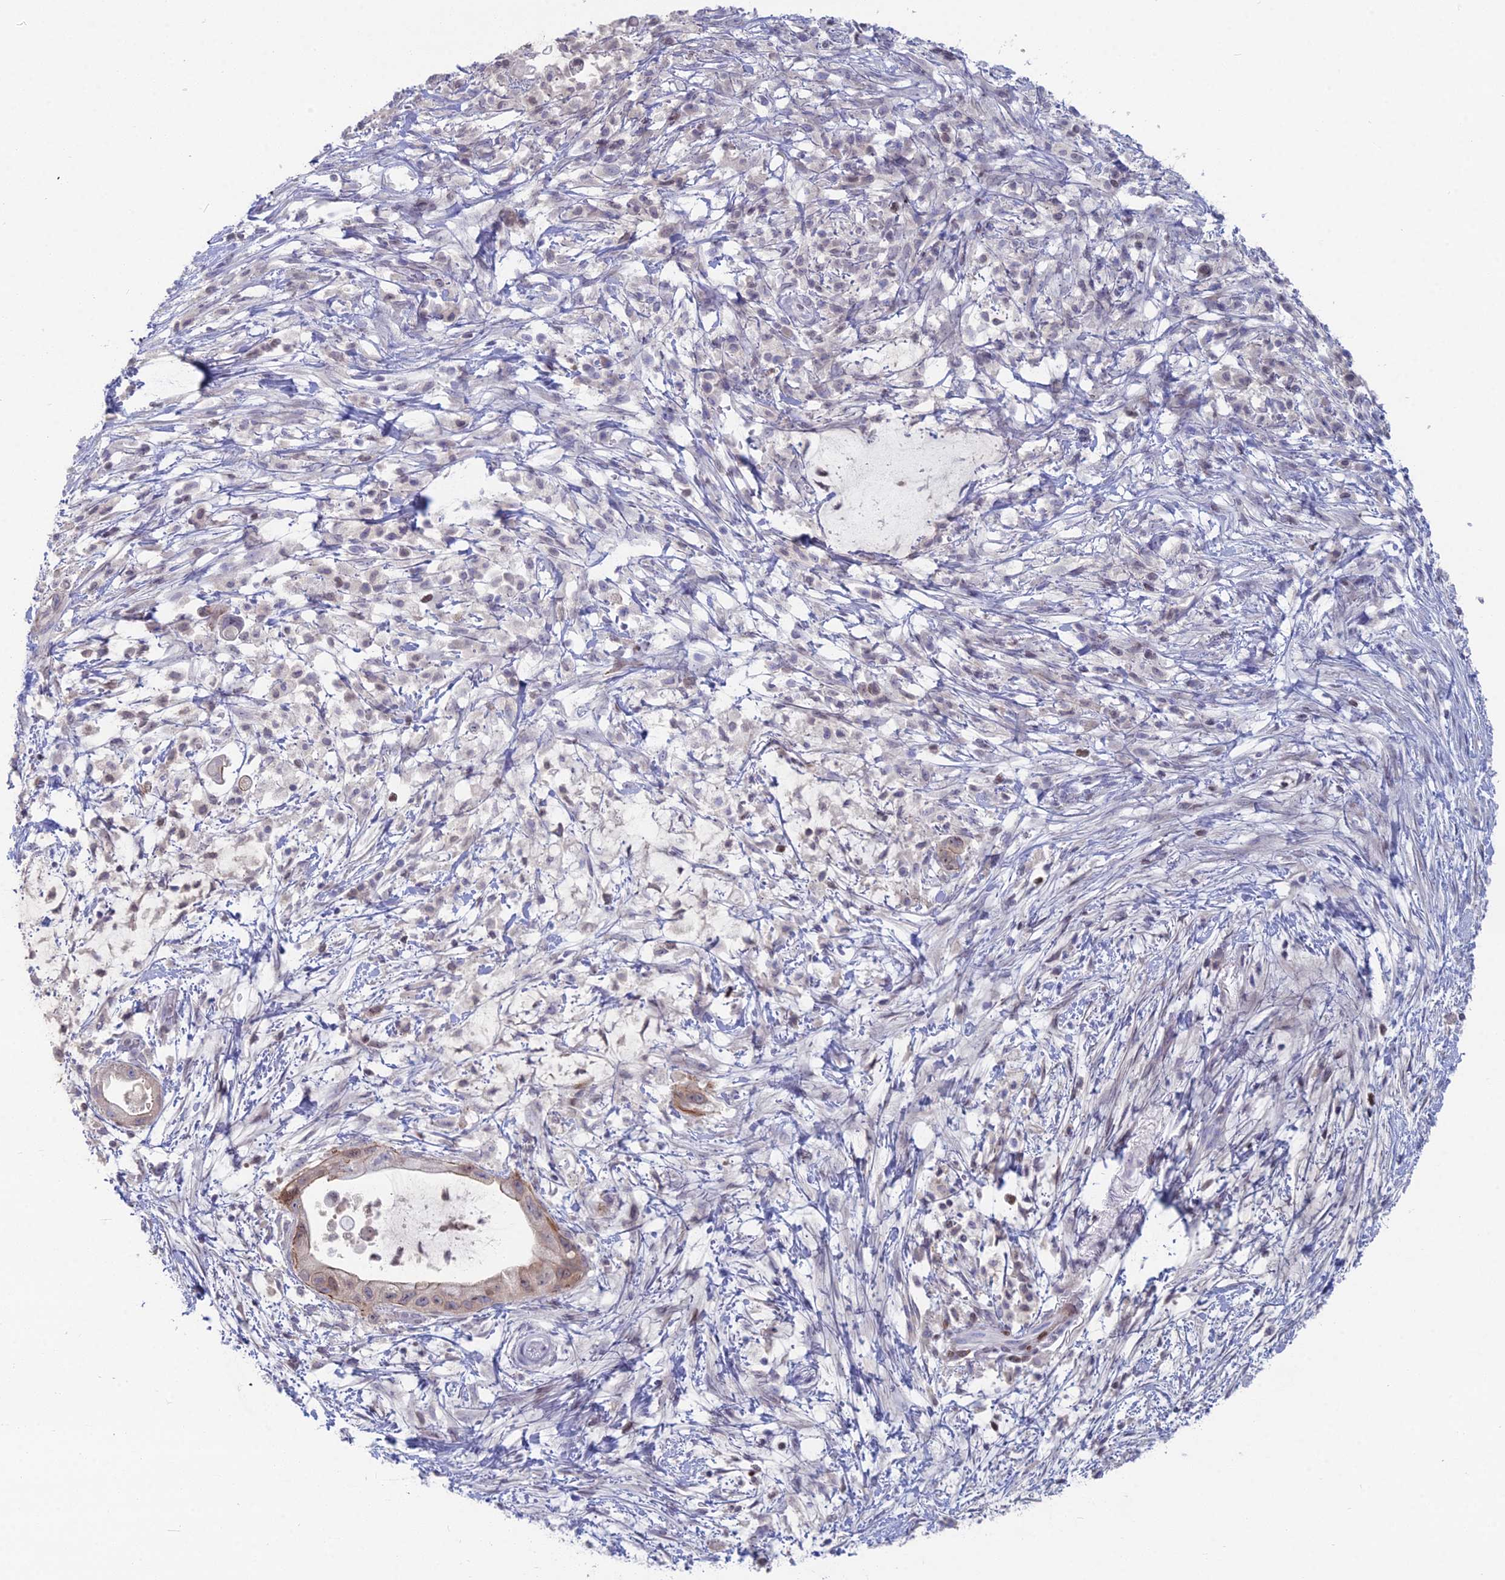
{"staining": {"intensity": "weak", "quantity": "<25%", "location": "nuclear"}, "tissue": "pancreatic cancer", "cell_type": "Tumor cells", "image_type": "cancer", "snomed": [{"axis": "morphology", "description": "Adenocarcinoma, NOS"}, {"axis": "topography", "description": "Pancreas"}], "caption": "This photomicrograph is of pancreatic adenocarcinoma stained with immunohistochemistry (IHC) to label a protein in brown with the nuclei are counter-stained blue. There is no expression in tumor cells.", "gene": "CERS6", "patient": {"sex": "male", "age": 48}}